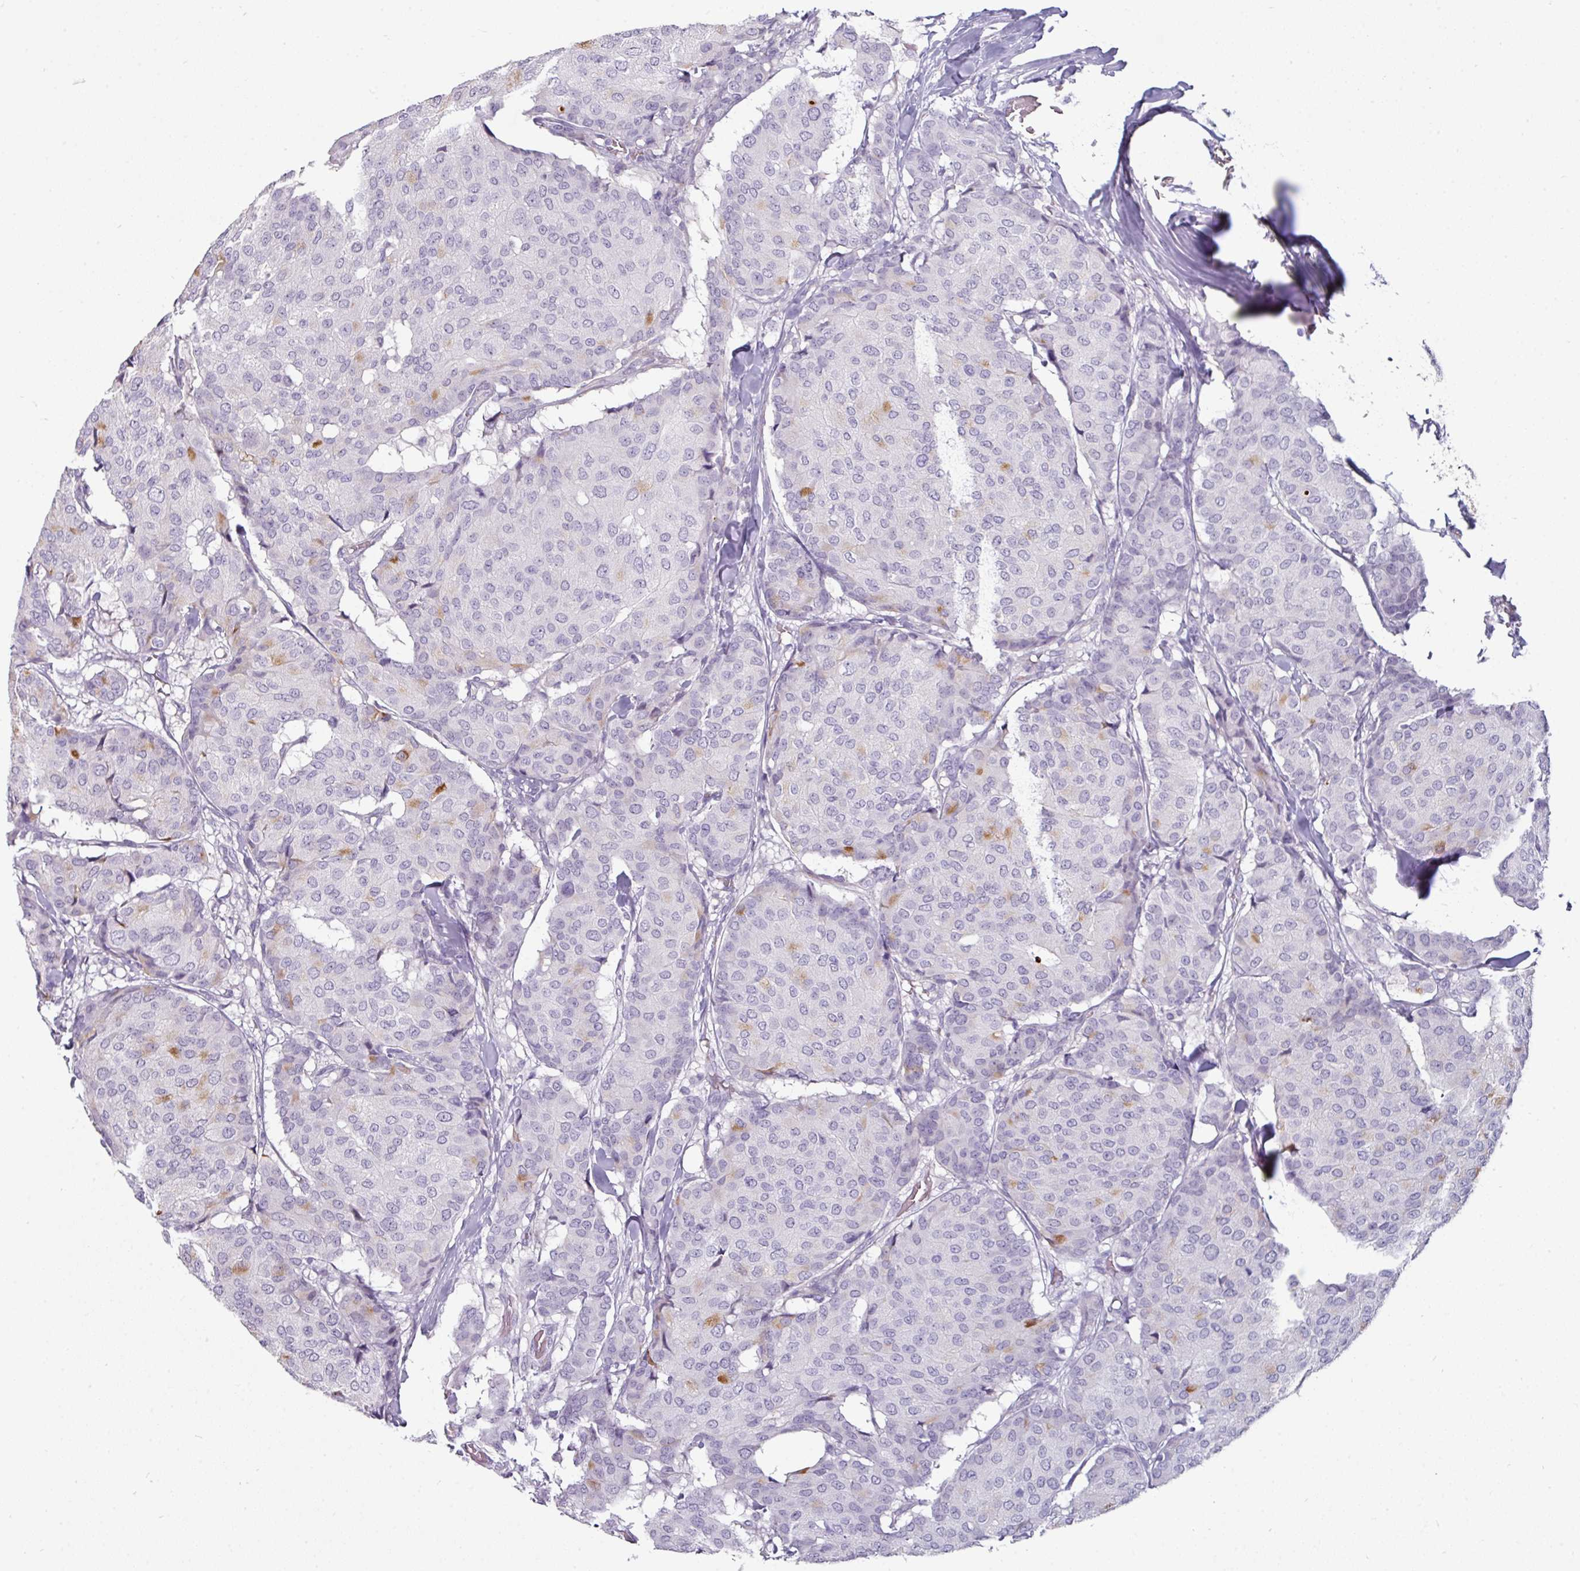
{"staining": {"intensity": "moderate", "quantity": "<25%", "location": "cytoplasmic/membranous"}, "tissue": "breast cancer", "cell_type": "Tumor cells", "image_type": "cancer", "snomed": [{"axis": "morphology", "description": "Duct carcinoma"}, {"axis": "topography", "description": "Breast"}], "caption": "Breast infiltrating ductal carcinoma stained for a protein (brown) reveals moderate cytoplasmic/membranous positive expression in approximately <25% of tumor cells.", "gene": "EYA3", "patient": {"sex": "female", "age": 75}}